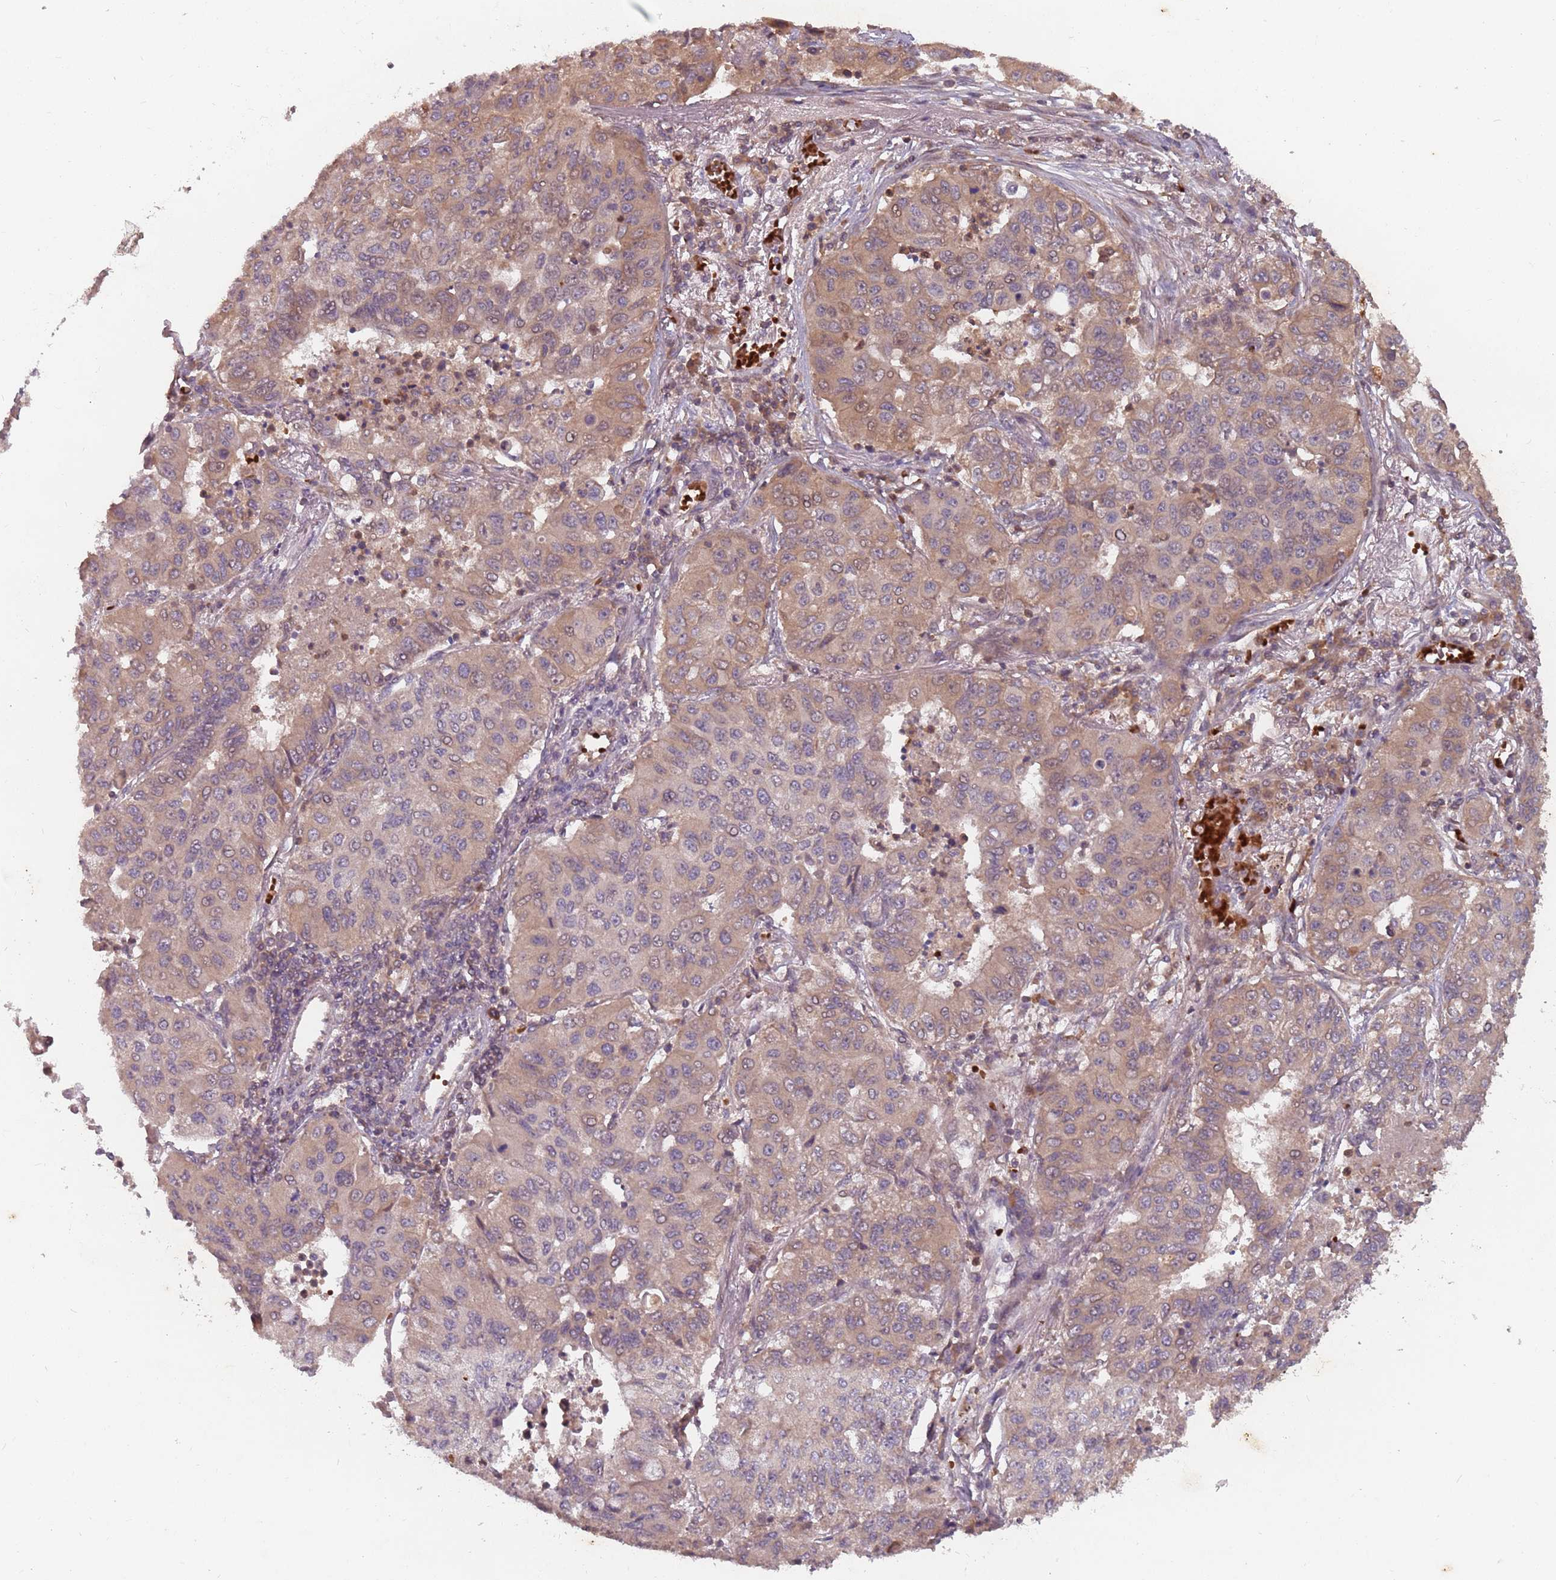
{"staining": {"intensity": "weak", "quantity": "25%-75%", "location": "cytoplasmic/membranous"}, "tissue": "lung cancer", "cell_type": "Tumor cells", "image_type": "cancer", "snomed": [{"axis": "morphology", "description": "Squamous cell carcinoma, NOS"}, {"axis": "topography", "description": "Lung"}], "caption": "Protein staining of squamous cell carcinoma (lung) tissue displays weak cytoplasmic/membranous staining in approximately 25%-75% of tumor cells.", "gene": "GPR180", "patient": {"sex": "male", "age": 74}}